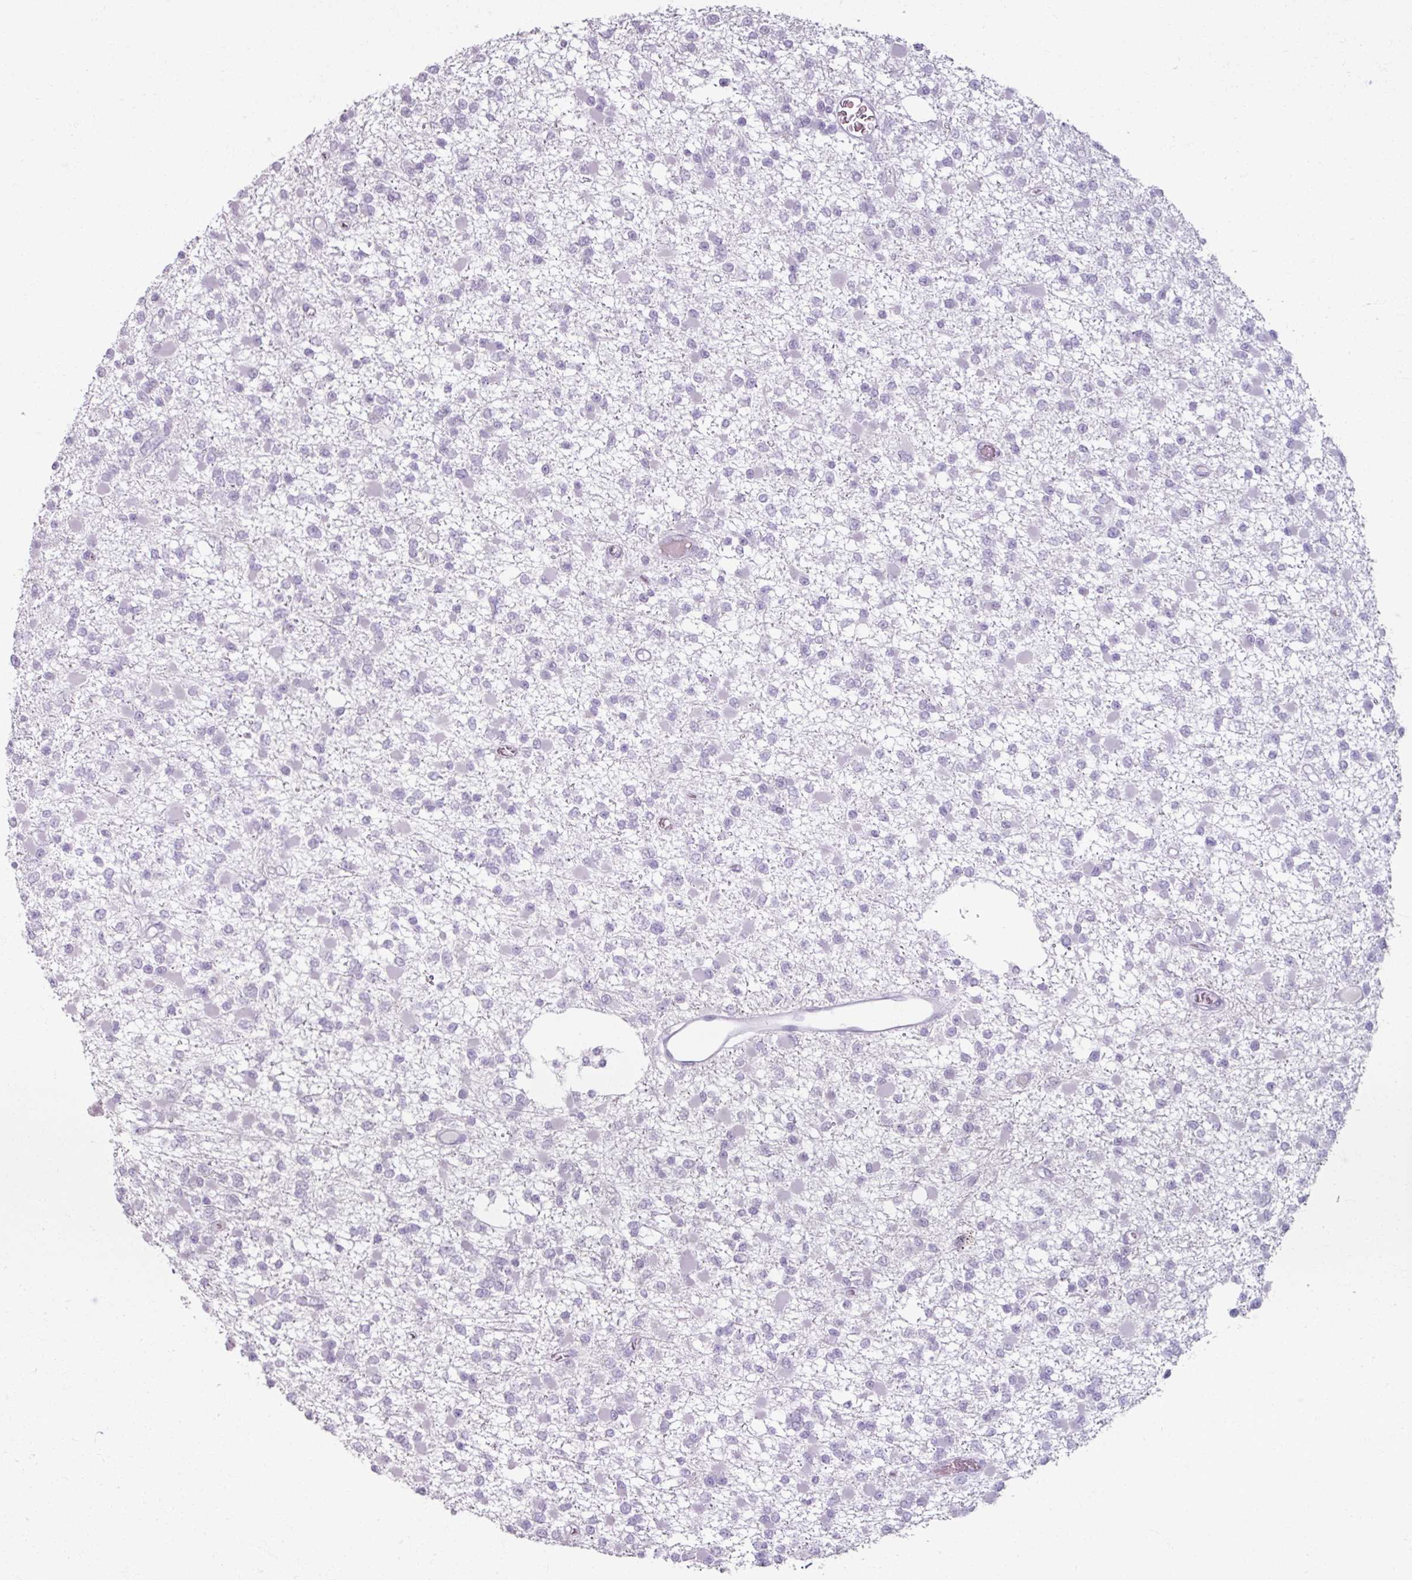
{"staining": {"intensity": "negative", "quantity": "none", "location": "none"}, "tissue": "glioma", "cell_type": "Tumor cells", "image_type": "cancer", "snomed": [{"axis": "morphology", "description": "Glioma, malignant, Low grade"}, {"axis": "topography", "description": "Brain"}], "caption": "An immunohistochemistry histopathology image of malignant glioma (low-grade) is shown. There is no staining in tumor cells of malignant glioma (low-grade). The staining was performed using DAB to visualize the protein expression in brown, while the nuclei were stained in blue with hematoxylin (Magnification: 20x).", "gene": "ARG1", "patient": {"sex": "female", "age": 22}}